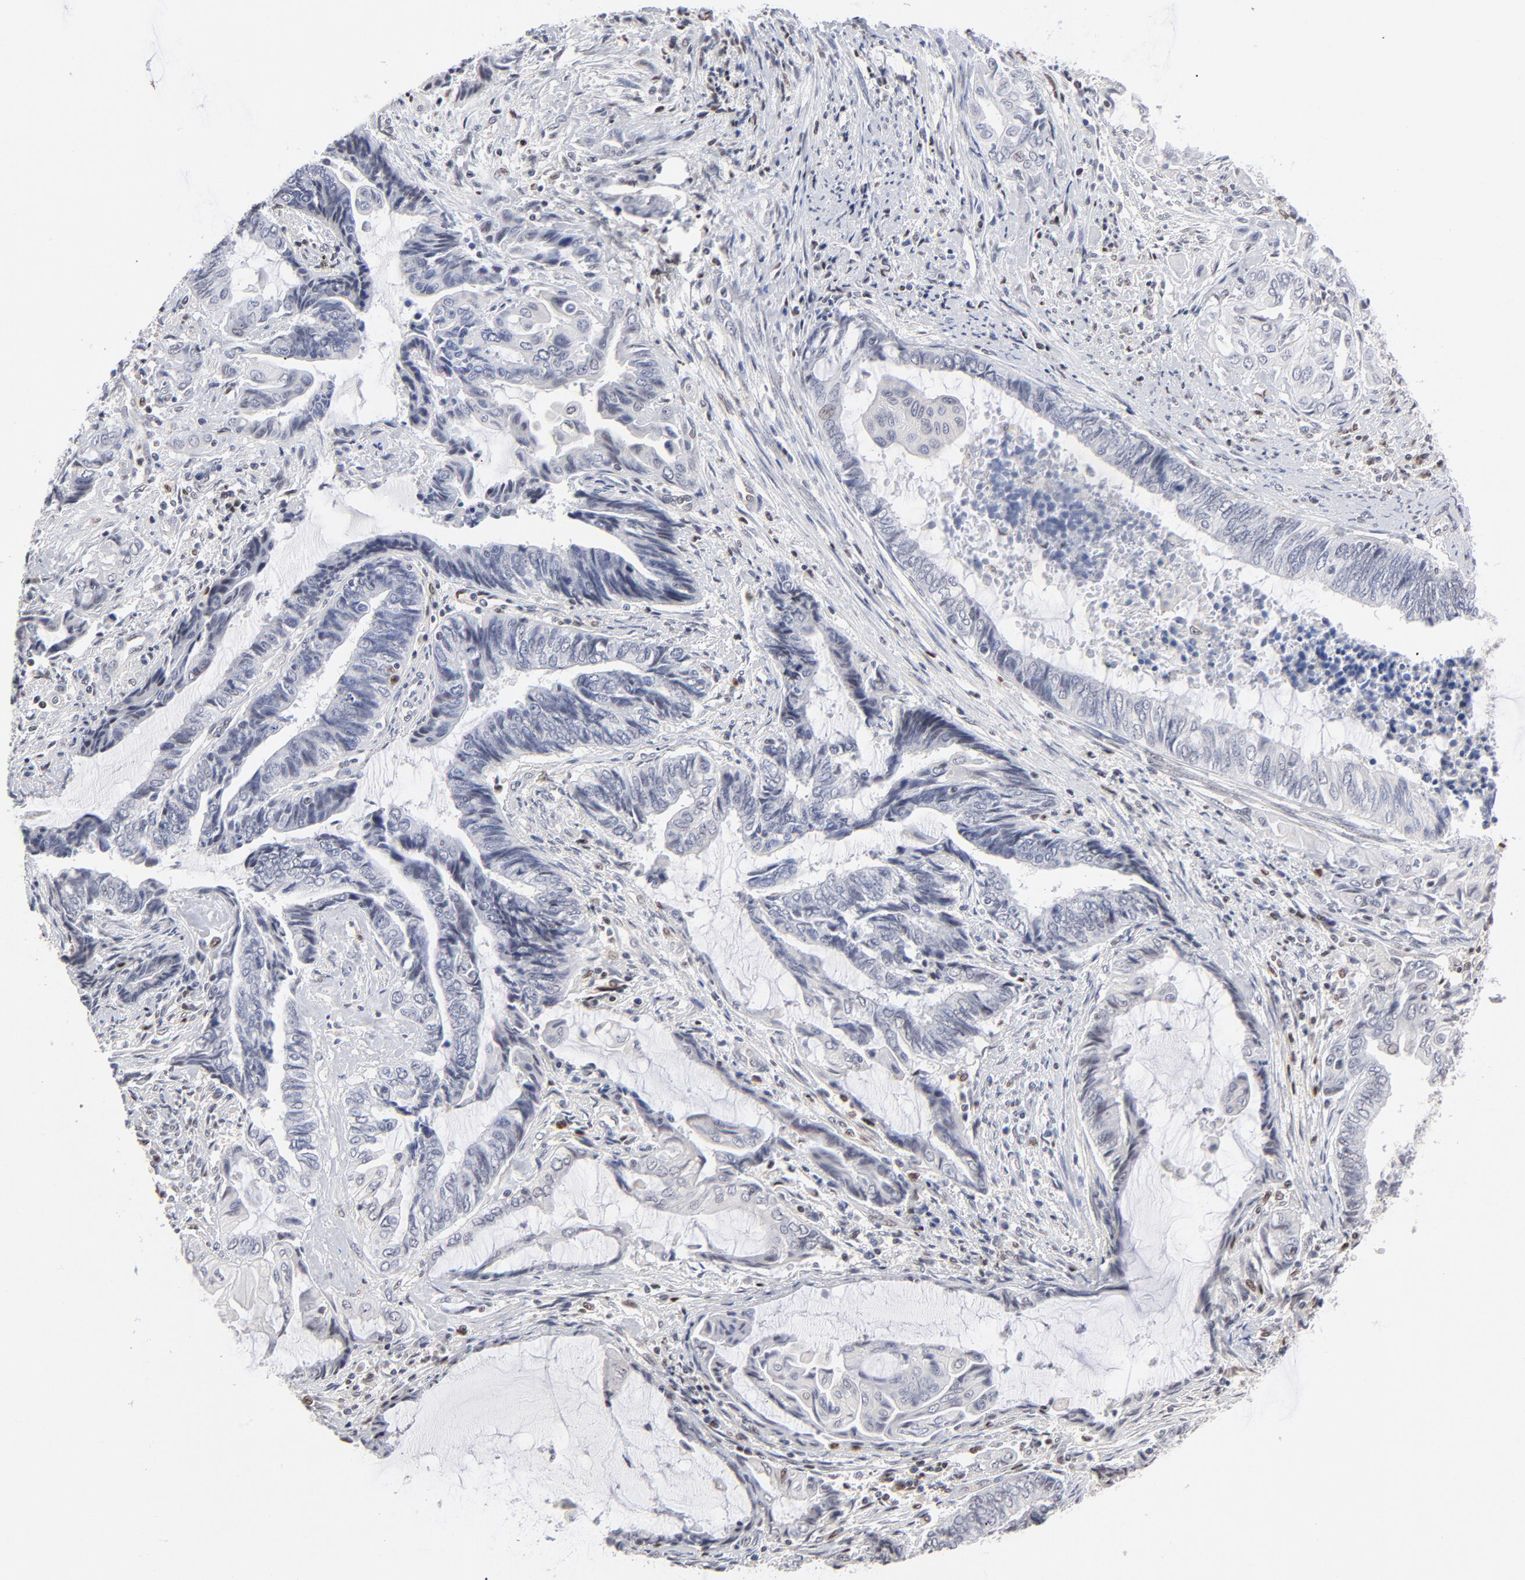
{"staining": {"intensity": "negative", "quantity": "none", "location": "none"}, "tissue": "endometrial cancer", "cell_type": "Tumor cells", "image_type": "cancer", "snomed": [{"axis": "morphology", "description": "Adenocarcinoma, NOS"}, {"axis": "topography", "description": "Uterus"}, {"axis": "topography", "description": "Endometrium"}], "caption": "Protein analysis of endometrial cancer exhibits no significant expression in tumor cells. The staining is performed using DAB brown chromogen with nuclei counter-stained in using hematoxylin.", "gene": "MAX", "patient": {"sex": "female", "age": 70}}